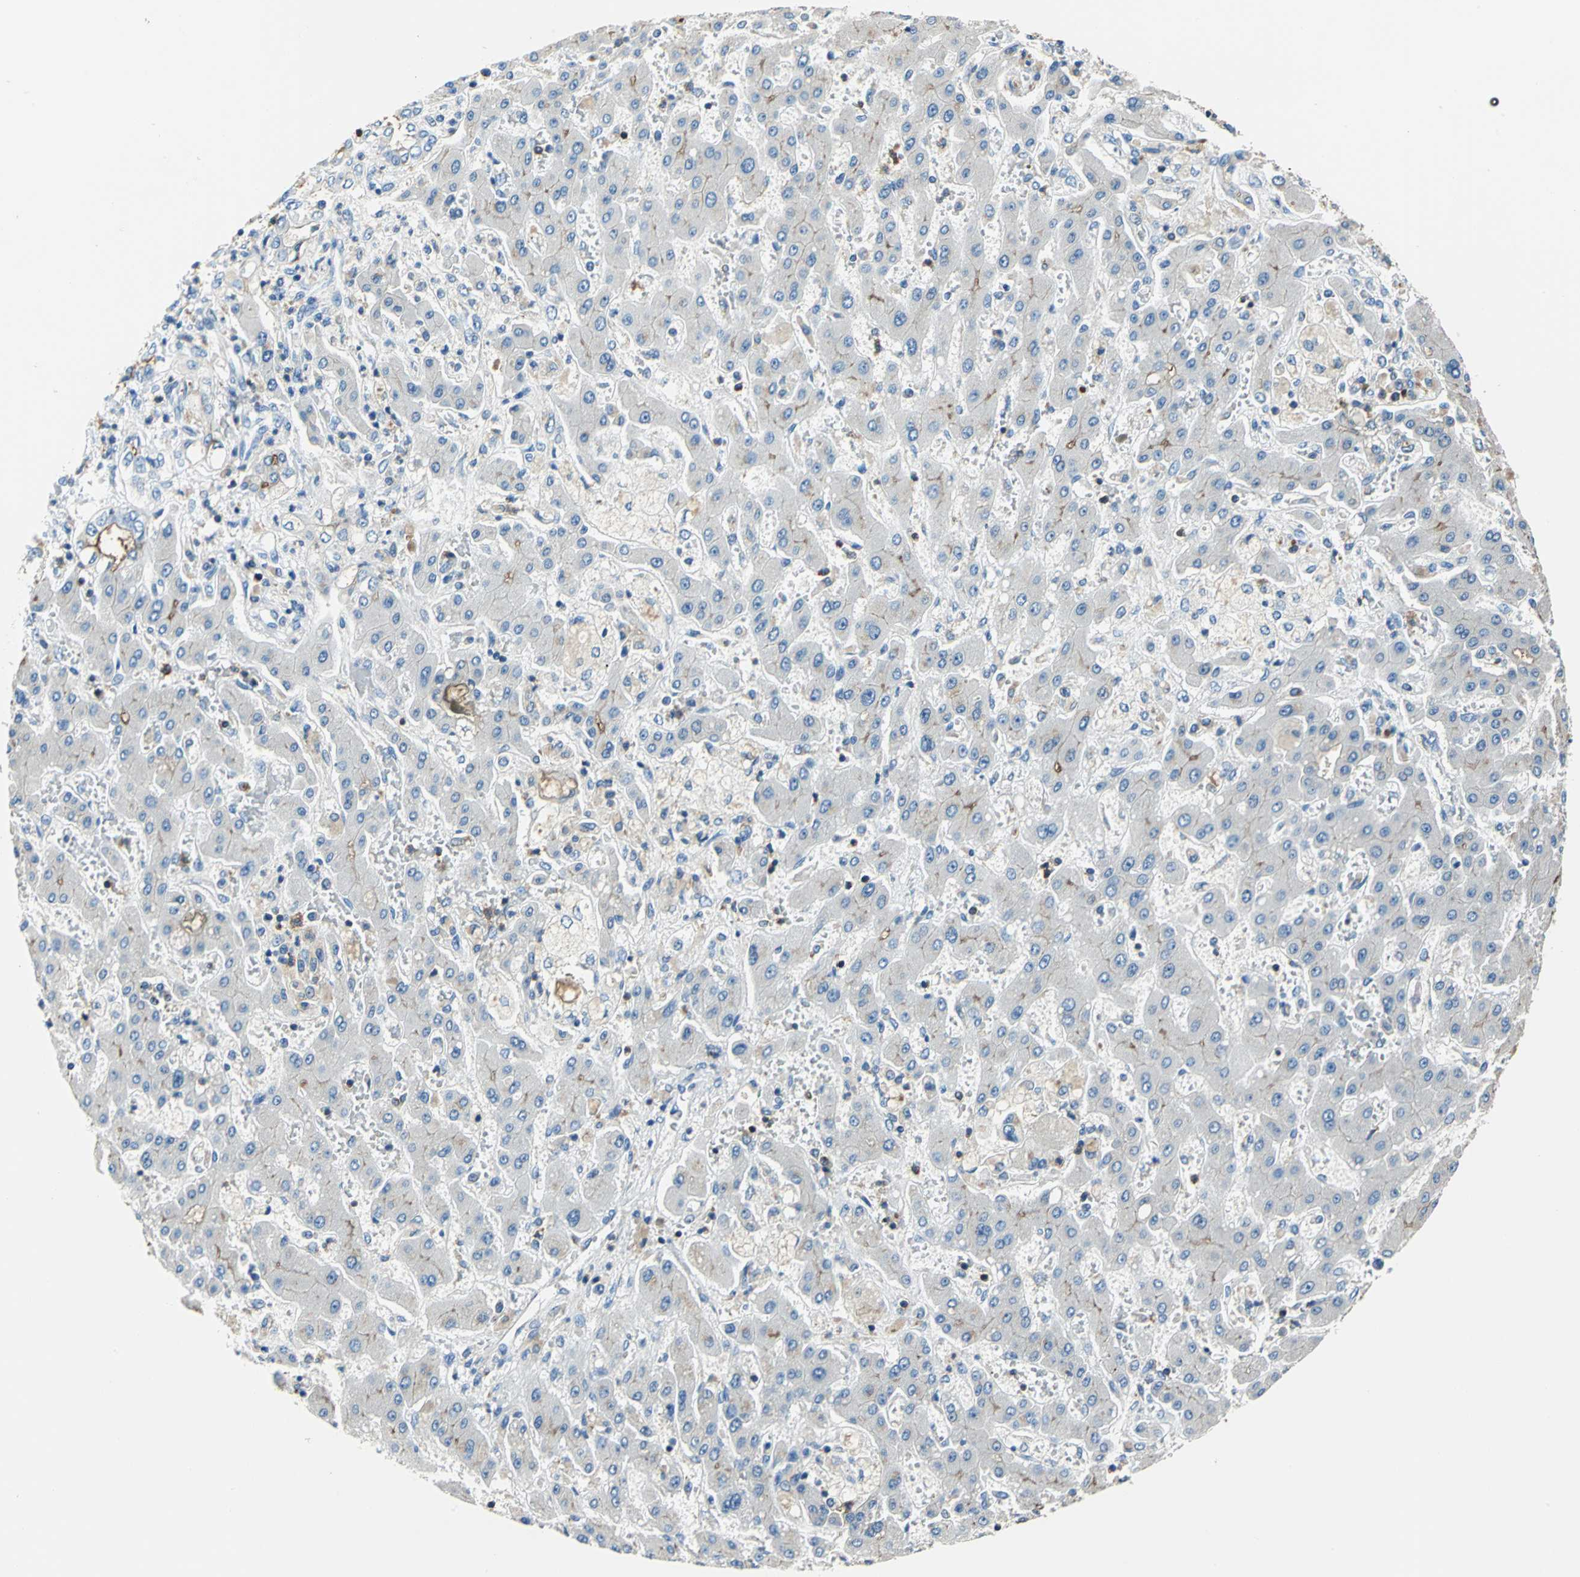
{"staining": {"intensity": "moderate", "quantity": "<25%", "location": "cytoplasmic/membranous"}, "tissue": "liver cancer", "cell_type": "Tumor cells", "image_type": "cancer", "snomed": [{"axis": "morphology", "description": "Cholangiocarcinoma"}, {"axis": "topography", "description": "Liver"}], "caption": "Human liver cancer (cholangiocarcinoma) stained with a protein marker exhibits moderate staining in tumor cells.", "gene": "SEPTIN6", "patient": {"sex": "male", "age": 50}}